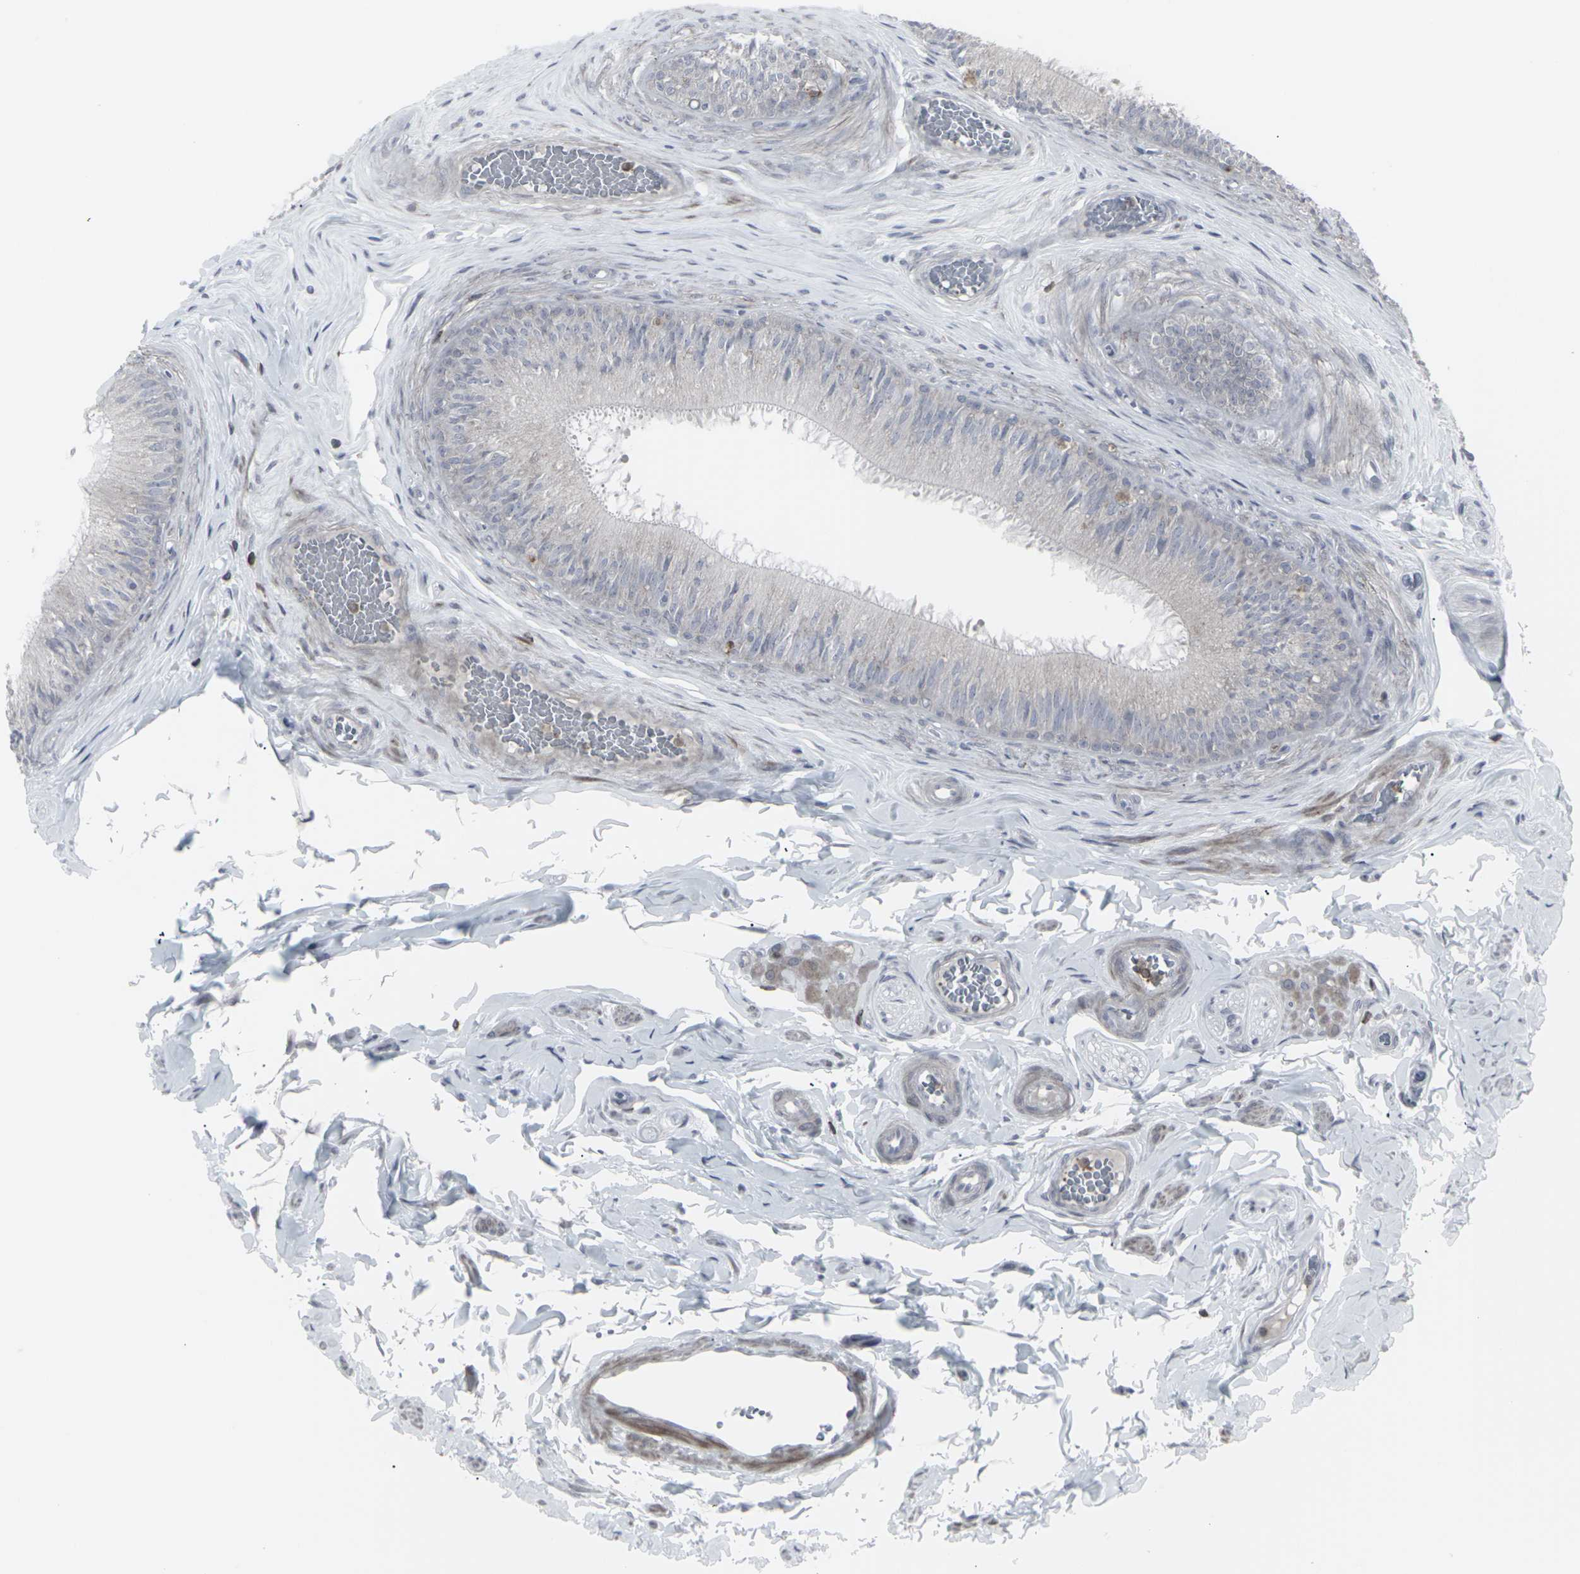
{"staining": {"intensity": "moderate", "quantity": "<25%", "location": "cytoplasmic/membranous"}, "tissue": "epididymis", "cell_type": "Glandular cells", "image_type": "normal", "snomed": [{"axis": "morphology", "description": "Normal tissue, NOS"}, {"axis": "topography", "description": "Testis"}, {"axis": "topography", "description": "Epididymis"}], "caption": "Moderate cytoplasmic/membranous staining is appreciated in approximately <25% of glandular cells in normal epididymis.", "gene": "APOBEC2", "patient": {"sex": "male", "age": 36}}